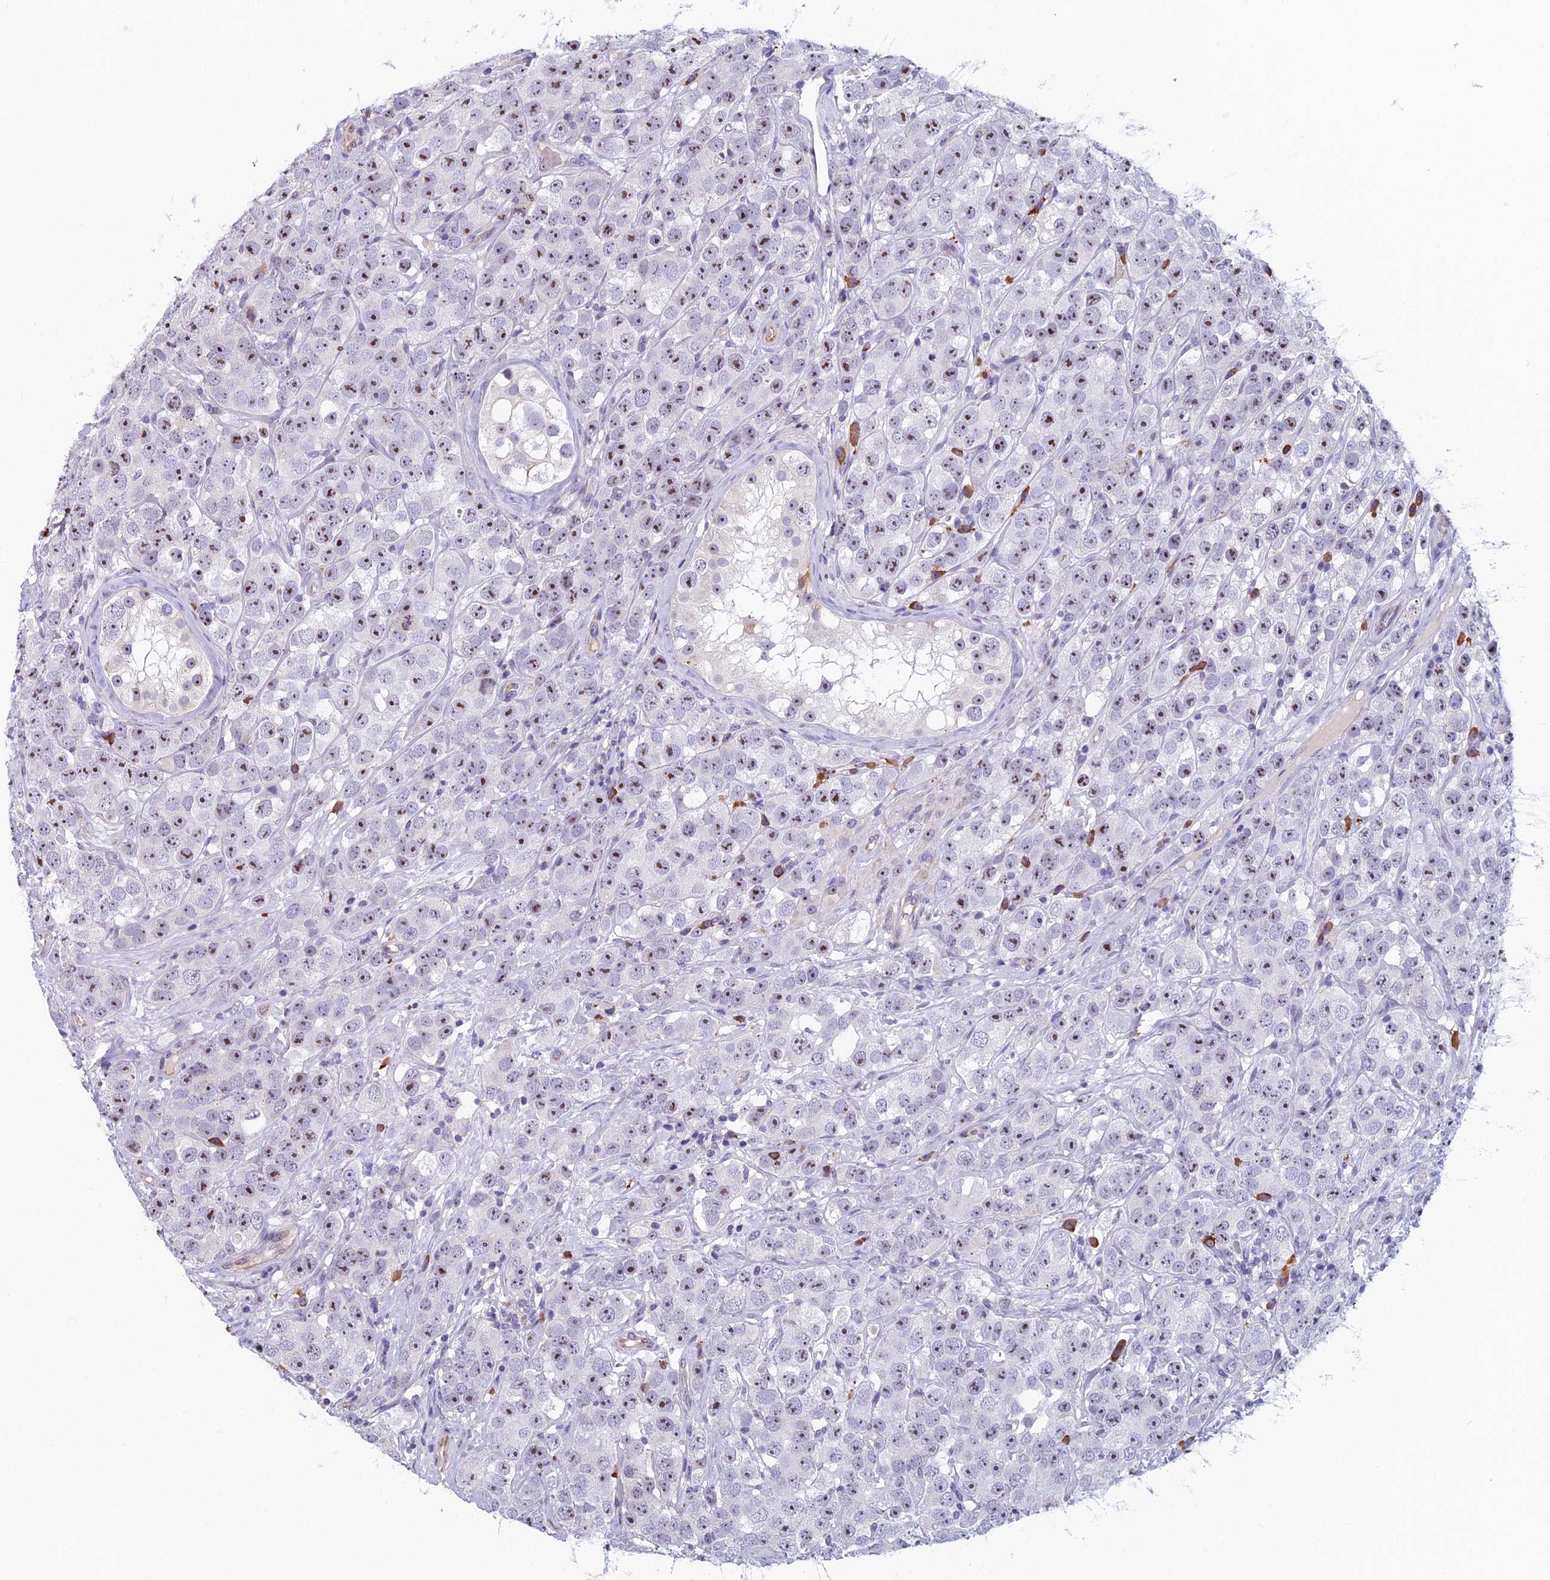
{"staining": {"intensity": "moderate", "quantity": ">75%", "location": "nuclear"}, "tissue": "testis cancer", "cell_type": "Tumor cells", "image_type": "cancer", "snomed": [{"axis": "morphology", "description": "Seminoma, NOS"}, {"axis": "topography", "description": "Testis"}], "caption": "An image showing moderate nuclear positivity in about >75% of tumor cells in testis cancer, as visualized by brown immunohistochemical staining.", "gene": "NOC2L", "patient": {"sex": "male", "age": 28}}